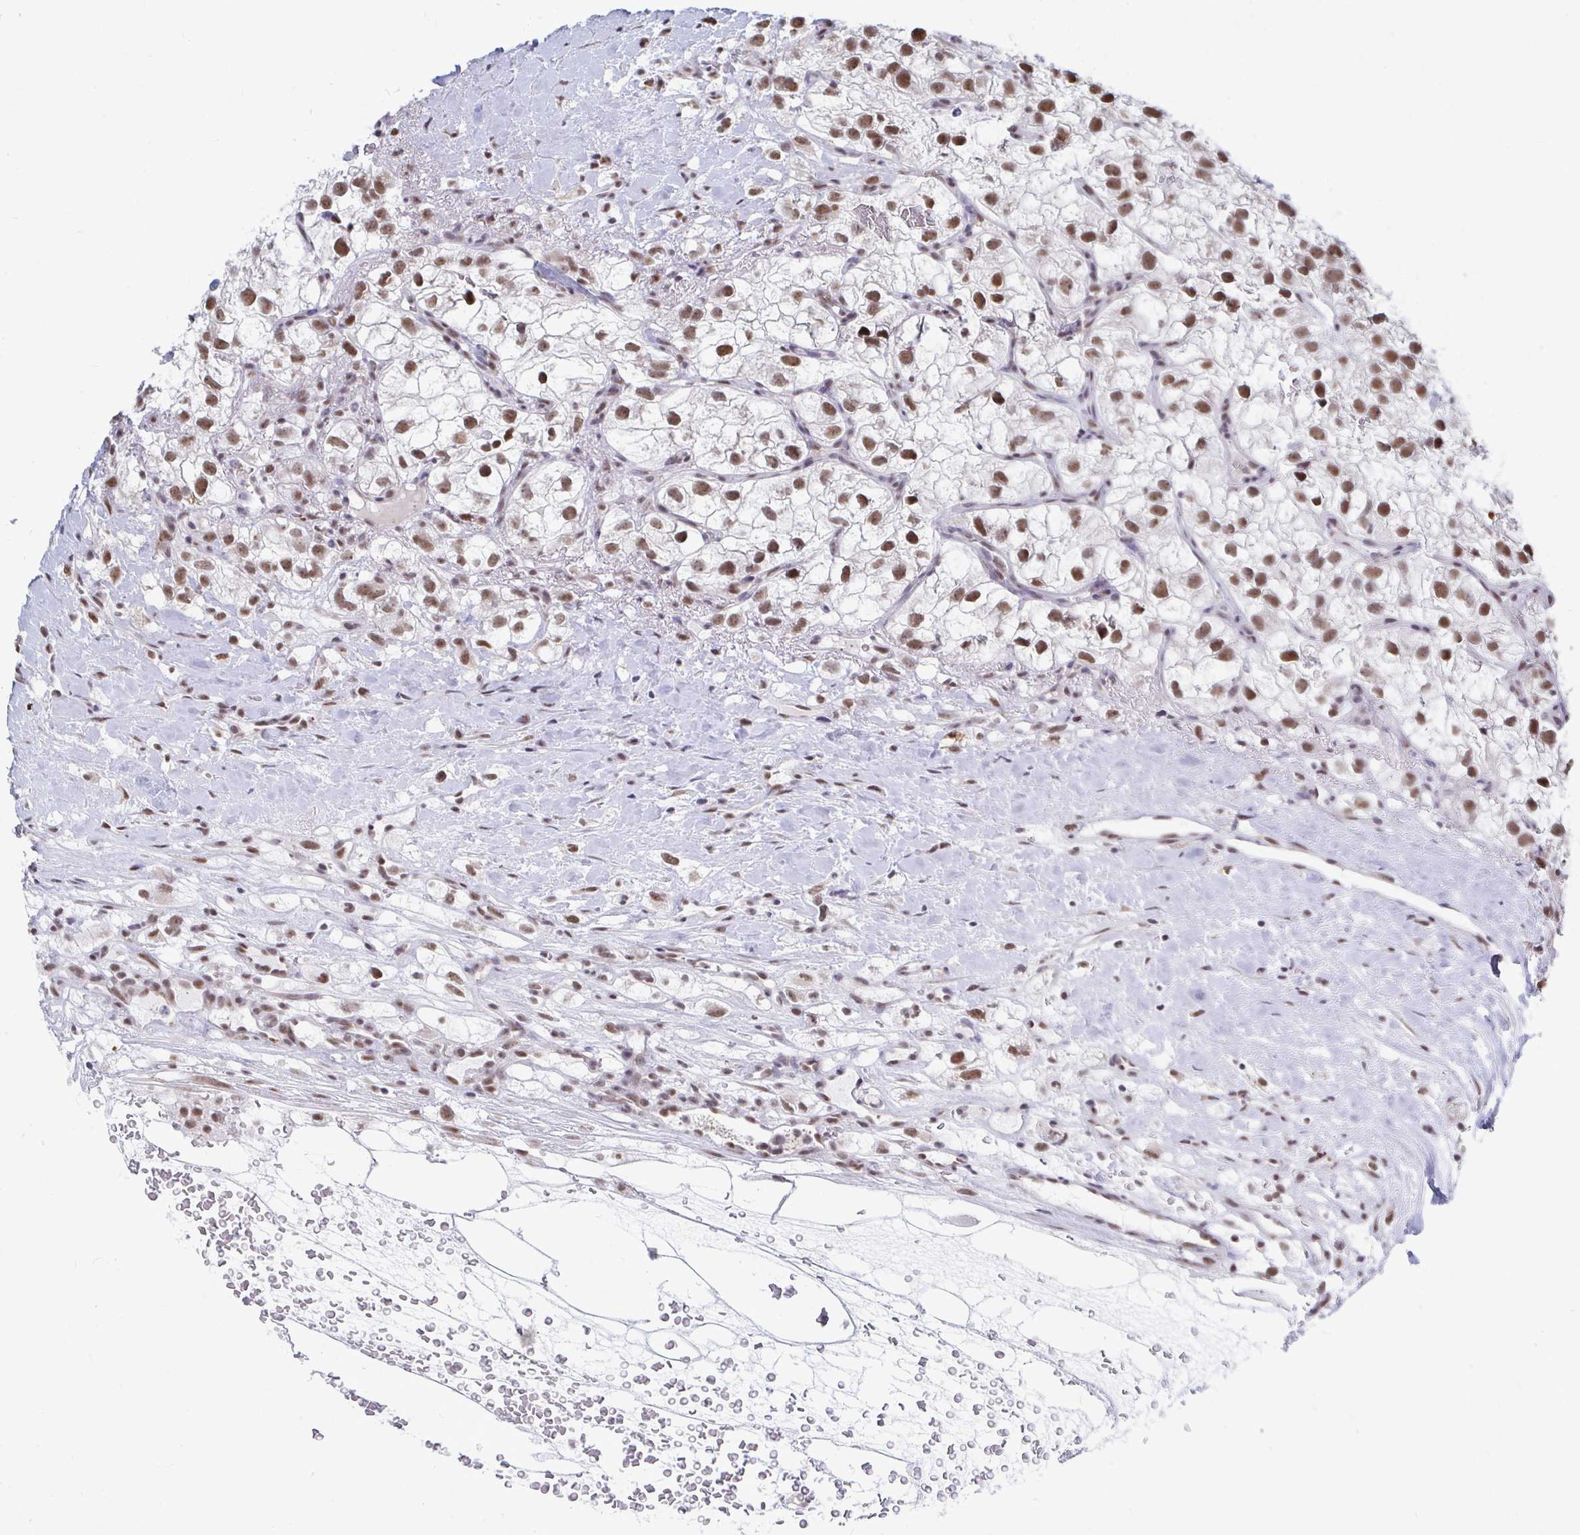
{"staining": {"intensity": "moderate", "quantity": ">75%", "location": "nuclear"}, "tissue": "renal cancer", "cell_type": "Tumor cells", "image_type": "cancer", "snomed": [{"axis": "morphology", "description": "Adenocarcinoma, NOS"}, {"axis": "topography", "description": "Kidney"}], "caption": "Immunohistochemistry (IHC) of adenocarcinoma (renal) demonstrates medium levels of moderate nuclear positivity in approximately >75% of tumor cells.", "gene": "TRIP12", "patient": {"sex": "male", "age": 59}}